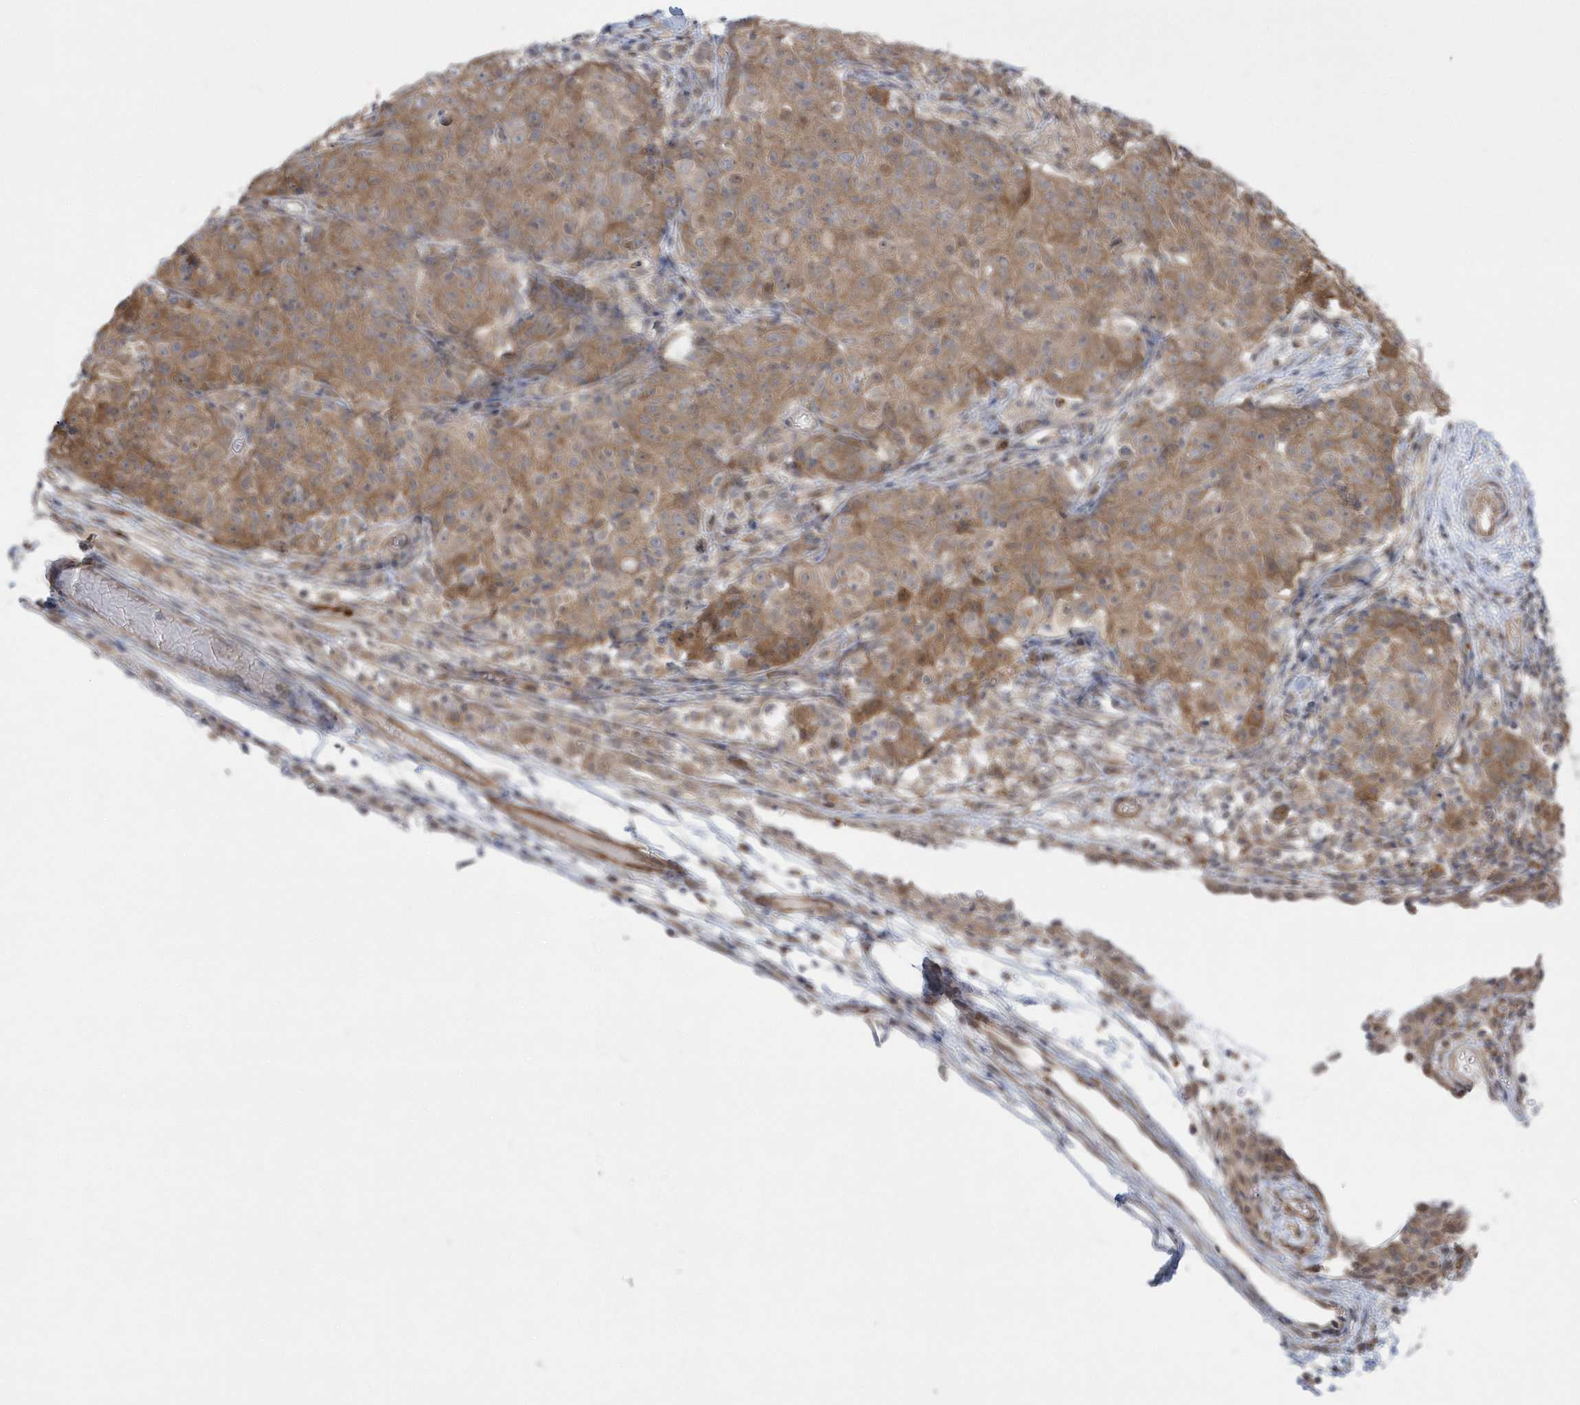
{"staining": {"intensity": "moderate", "quantity": "25%-75%", "location": "cytoplasmic/membranous"}, "tissue": "ovarian cancer", "cell_type": "Tumor cells", "image_type": "cancer", "snomed": [{"axis": "morphology", "description": "Carcinoma, endometroid"}, {"axis": "topography", "description": "Ovary"}], "caption": "Ovarian cancer tissue demonstrates moderate cytoplasmic/membranous staining in about 25%-75% of tumor cells, visualized by immunohistochemistry.", "gene": "DHX57", "patient": {"sex": "female", "age": 42}}